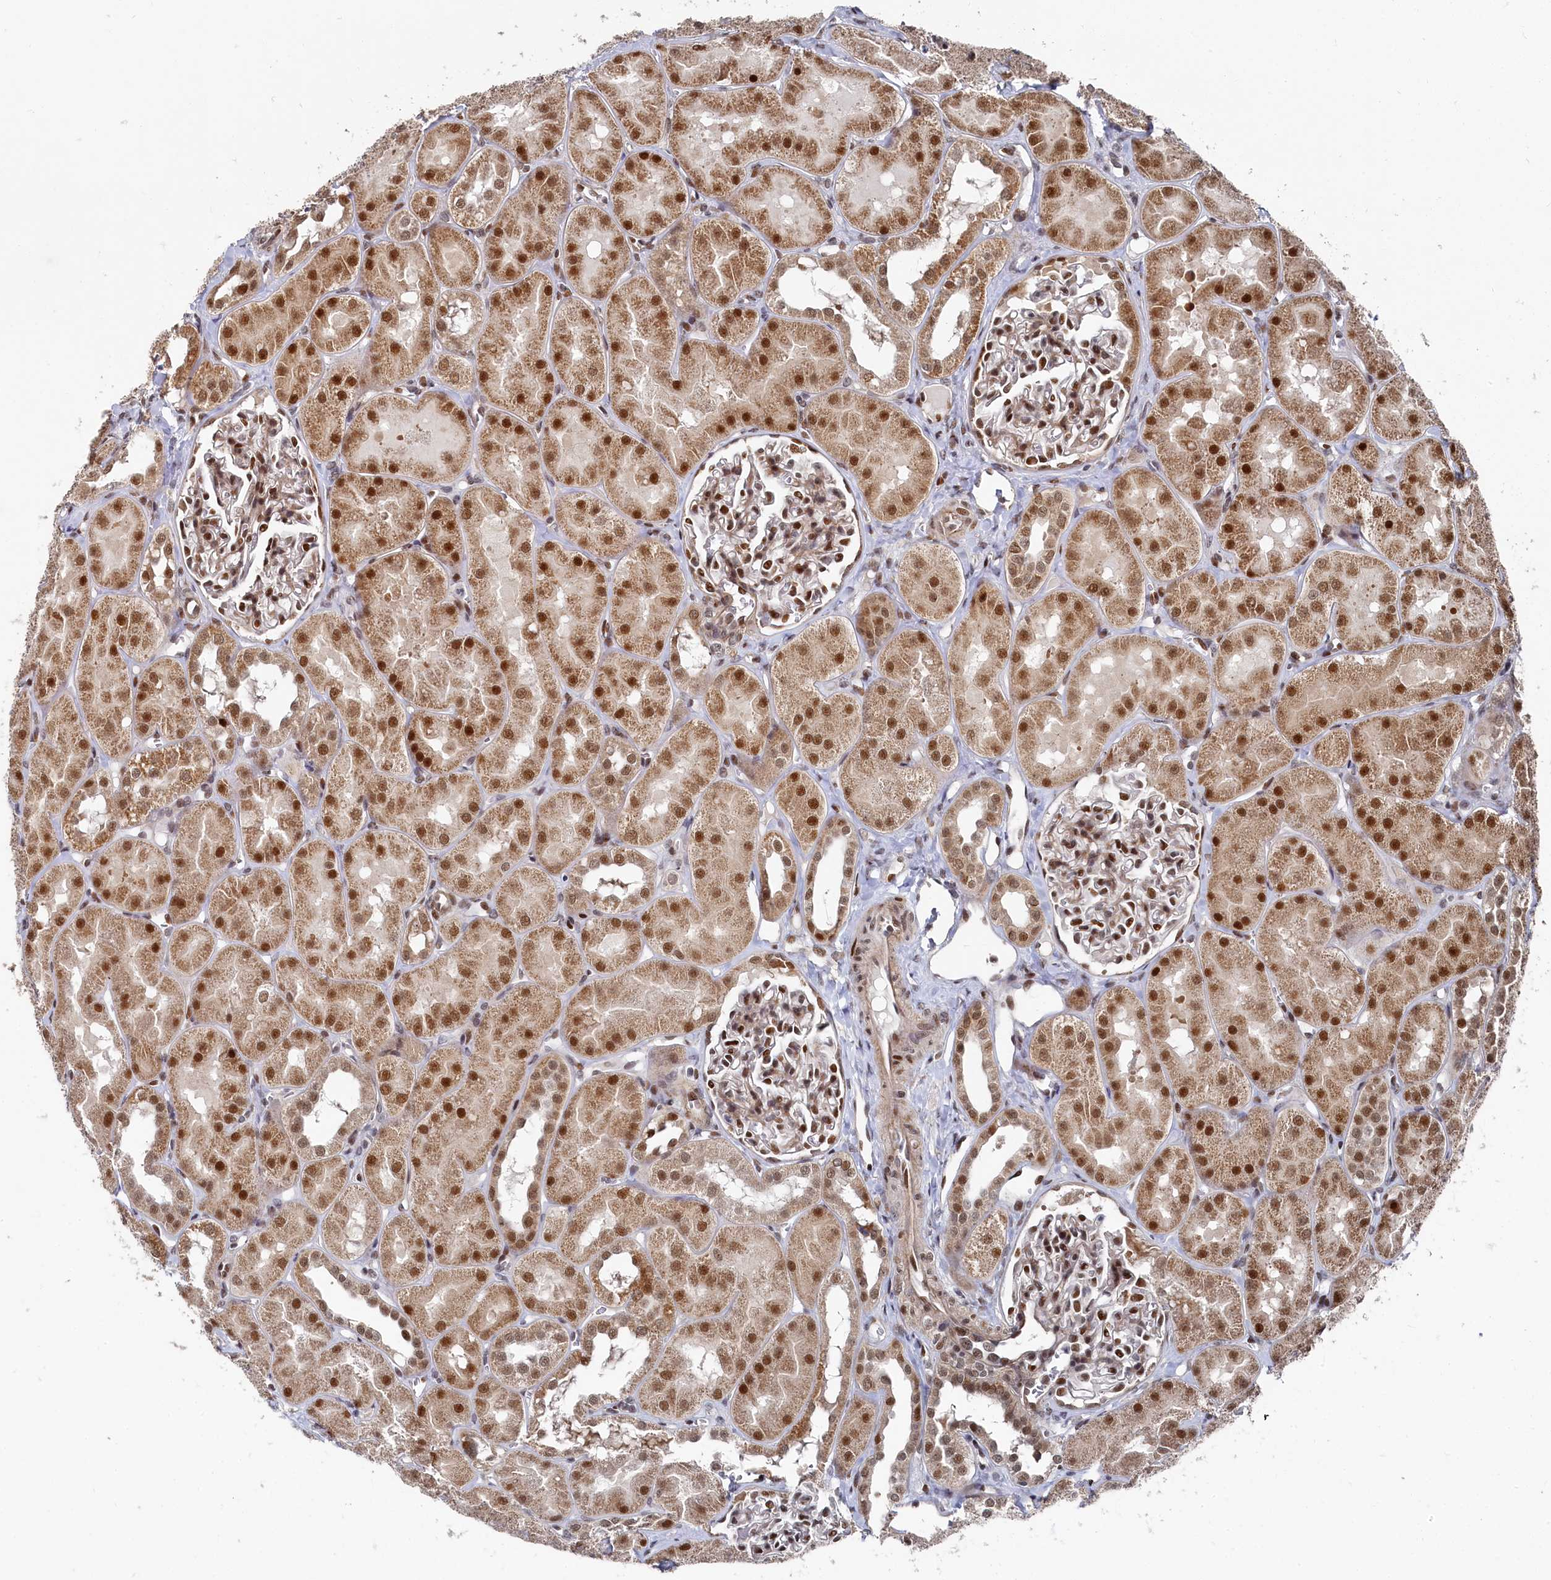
{"staining": {"intensity": "moderate", "quantity": ">75%", "location": "nuclear"}, "tissue": "kidney", "cell_type": "Cells in glomeruli", "image_type": "normal", "snomed": [{"axis": "morphology", "description": "Normal tissue, NOS"}, {"axis": "topography", "description": "Kidney"}, {"axis": "topography", "description": "Urinary bladder"}], "caption": "The immunohistochemical stain highlights moderate nuclear expression in cells in glomeruli of unremarkable kidney.", "gene": "BUB3", "patient": {"sex": "male", "age": 16}}